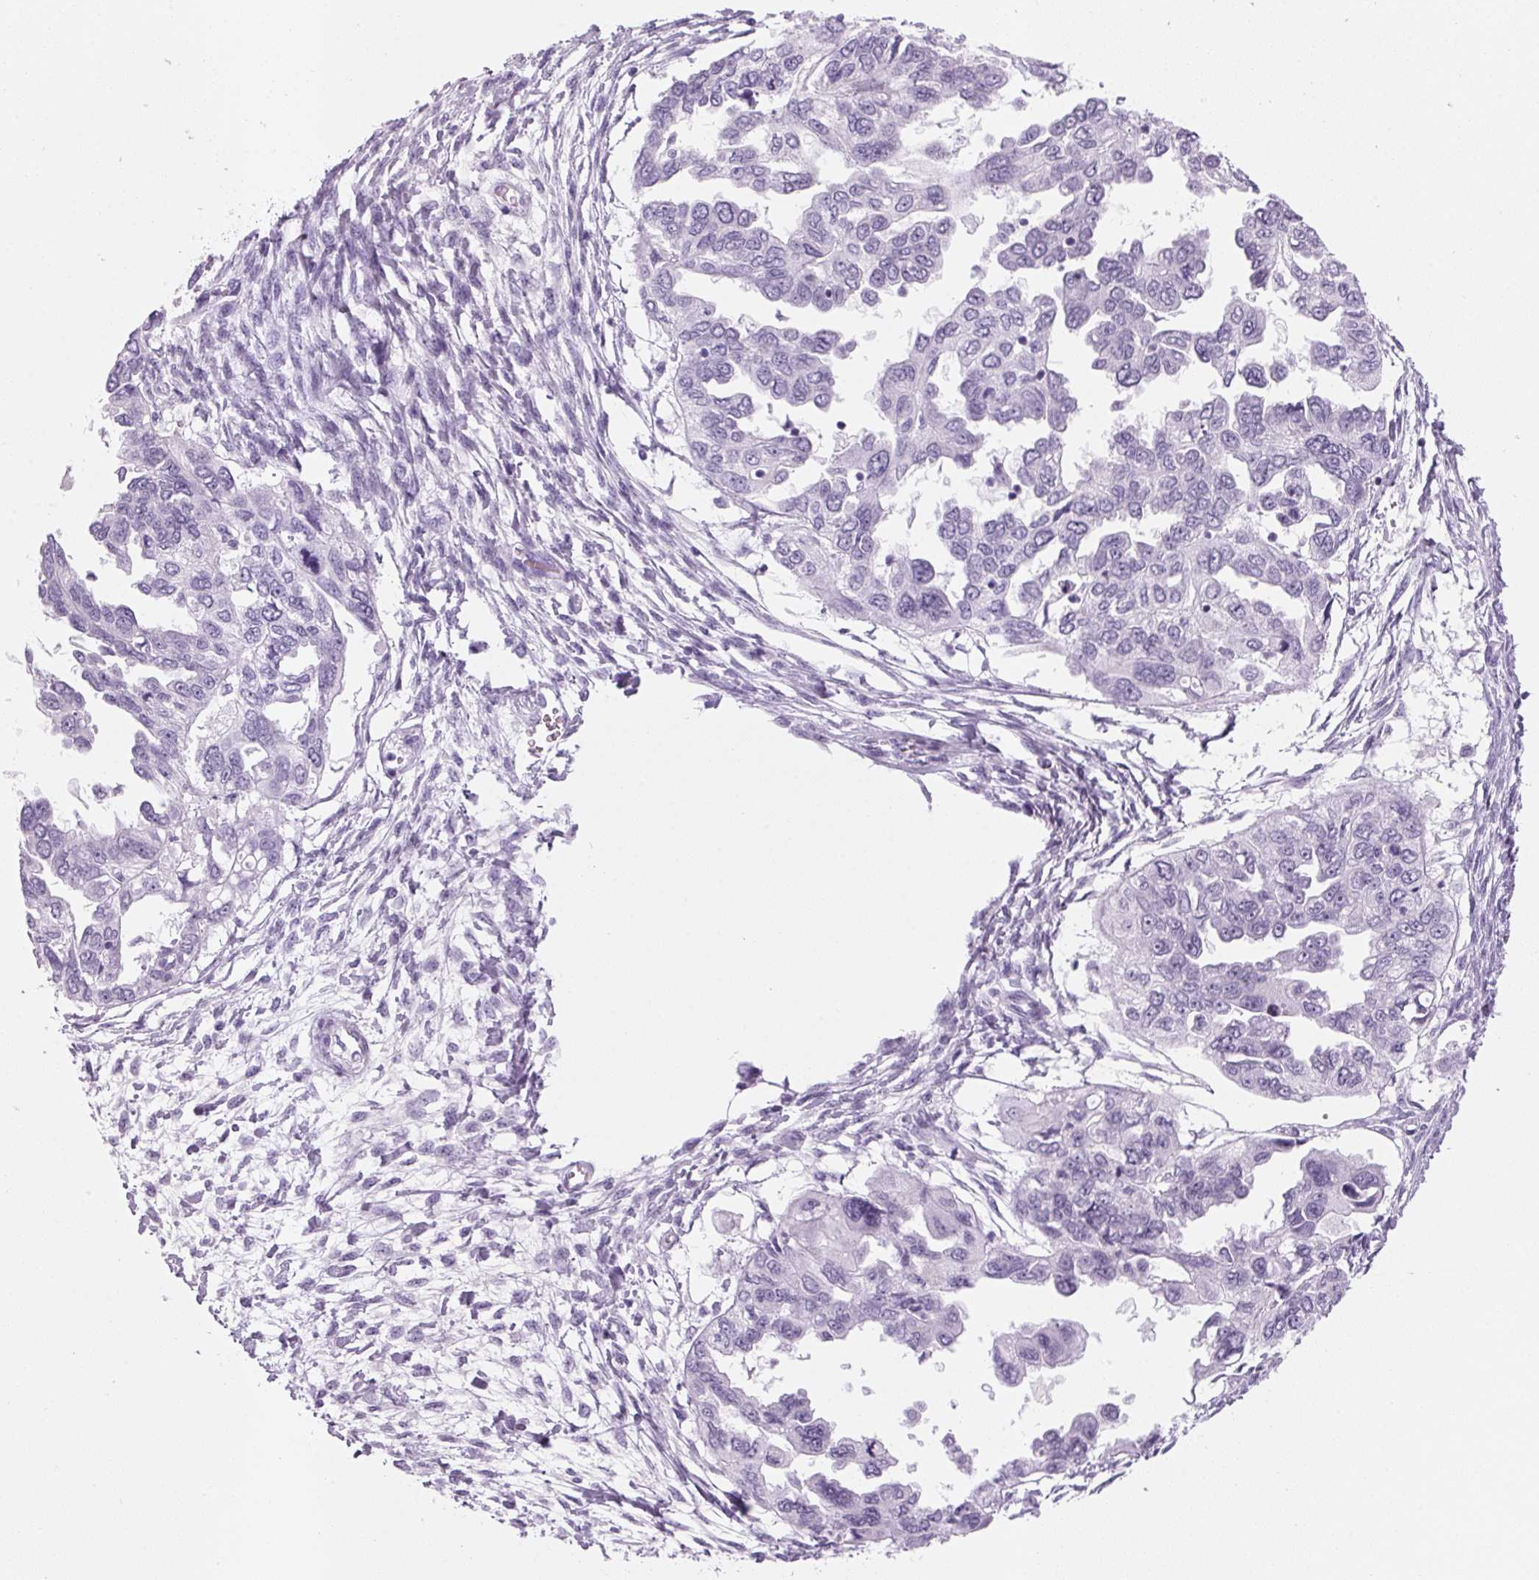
{"staining": {"intensity": "negative", "quantity": "none", "location": "none"}, "tissue": "ovarian cancer", "cell_type": "Tumor cells", "image_type": "cancer", "snomed": [{"axis": "morphology", "description": "Cystadenocarcinoma, serous, NOS"}, {"axis": "topography", "description": "Ovary"}], "caption": "DAB (3,3'-diaminobenzidine) immunohistochemical staining of human ovarian cancer (serous cystadenocarcinoma) shows no significant expression in tumor cells.", "gene": "ADAM20", "patient": {"sex": "female", "age": 53}}